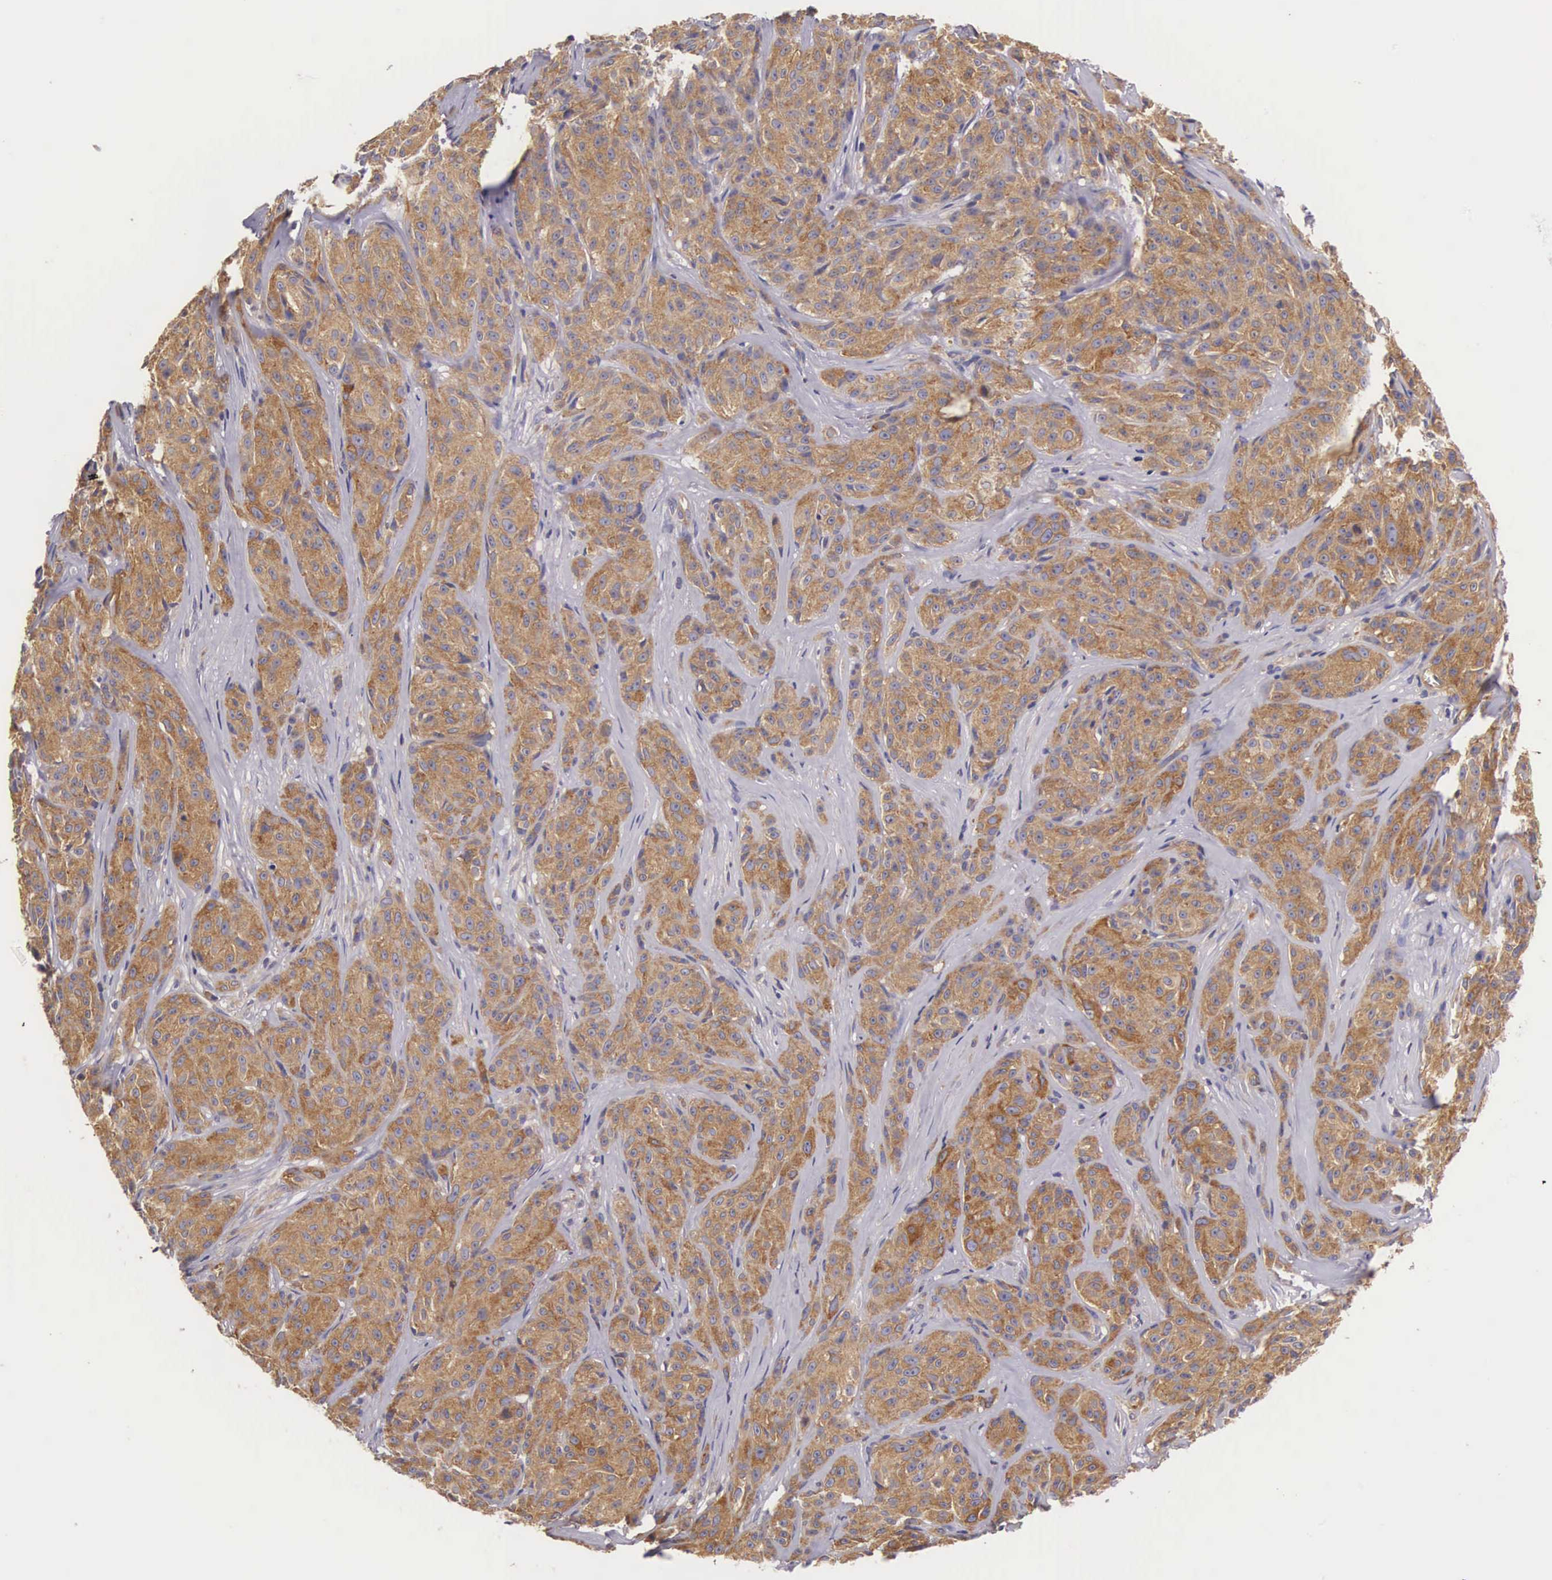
{"staining": {"intensity": "moderate", "quantity": ">75%", "location": "cytoplasmic/membranous"}, "tissue": "melanoma", "cell_type": "Tumor cells", "image_type": "cancer", "snomed": [{"axis": "morphology", "description": "Malignant melanoma, NOS"}, {"axis": "topography", "description": "Skin"}], "caption": "Immunohistochemistry histopathology image of neoplastic tissue: human melanoma stained using immunohistochemistry displays medium levels of moderate protein expression localized specifically in the cytoplasmic/membranous of tumor cells, appearing as a cytoplasmic/membranous brown color.", "gene": "OSBPL3", "patient": {"sex": "male", "age": 56}}